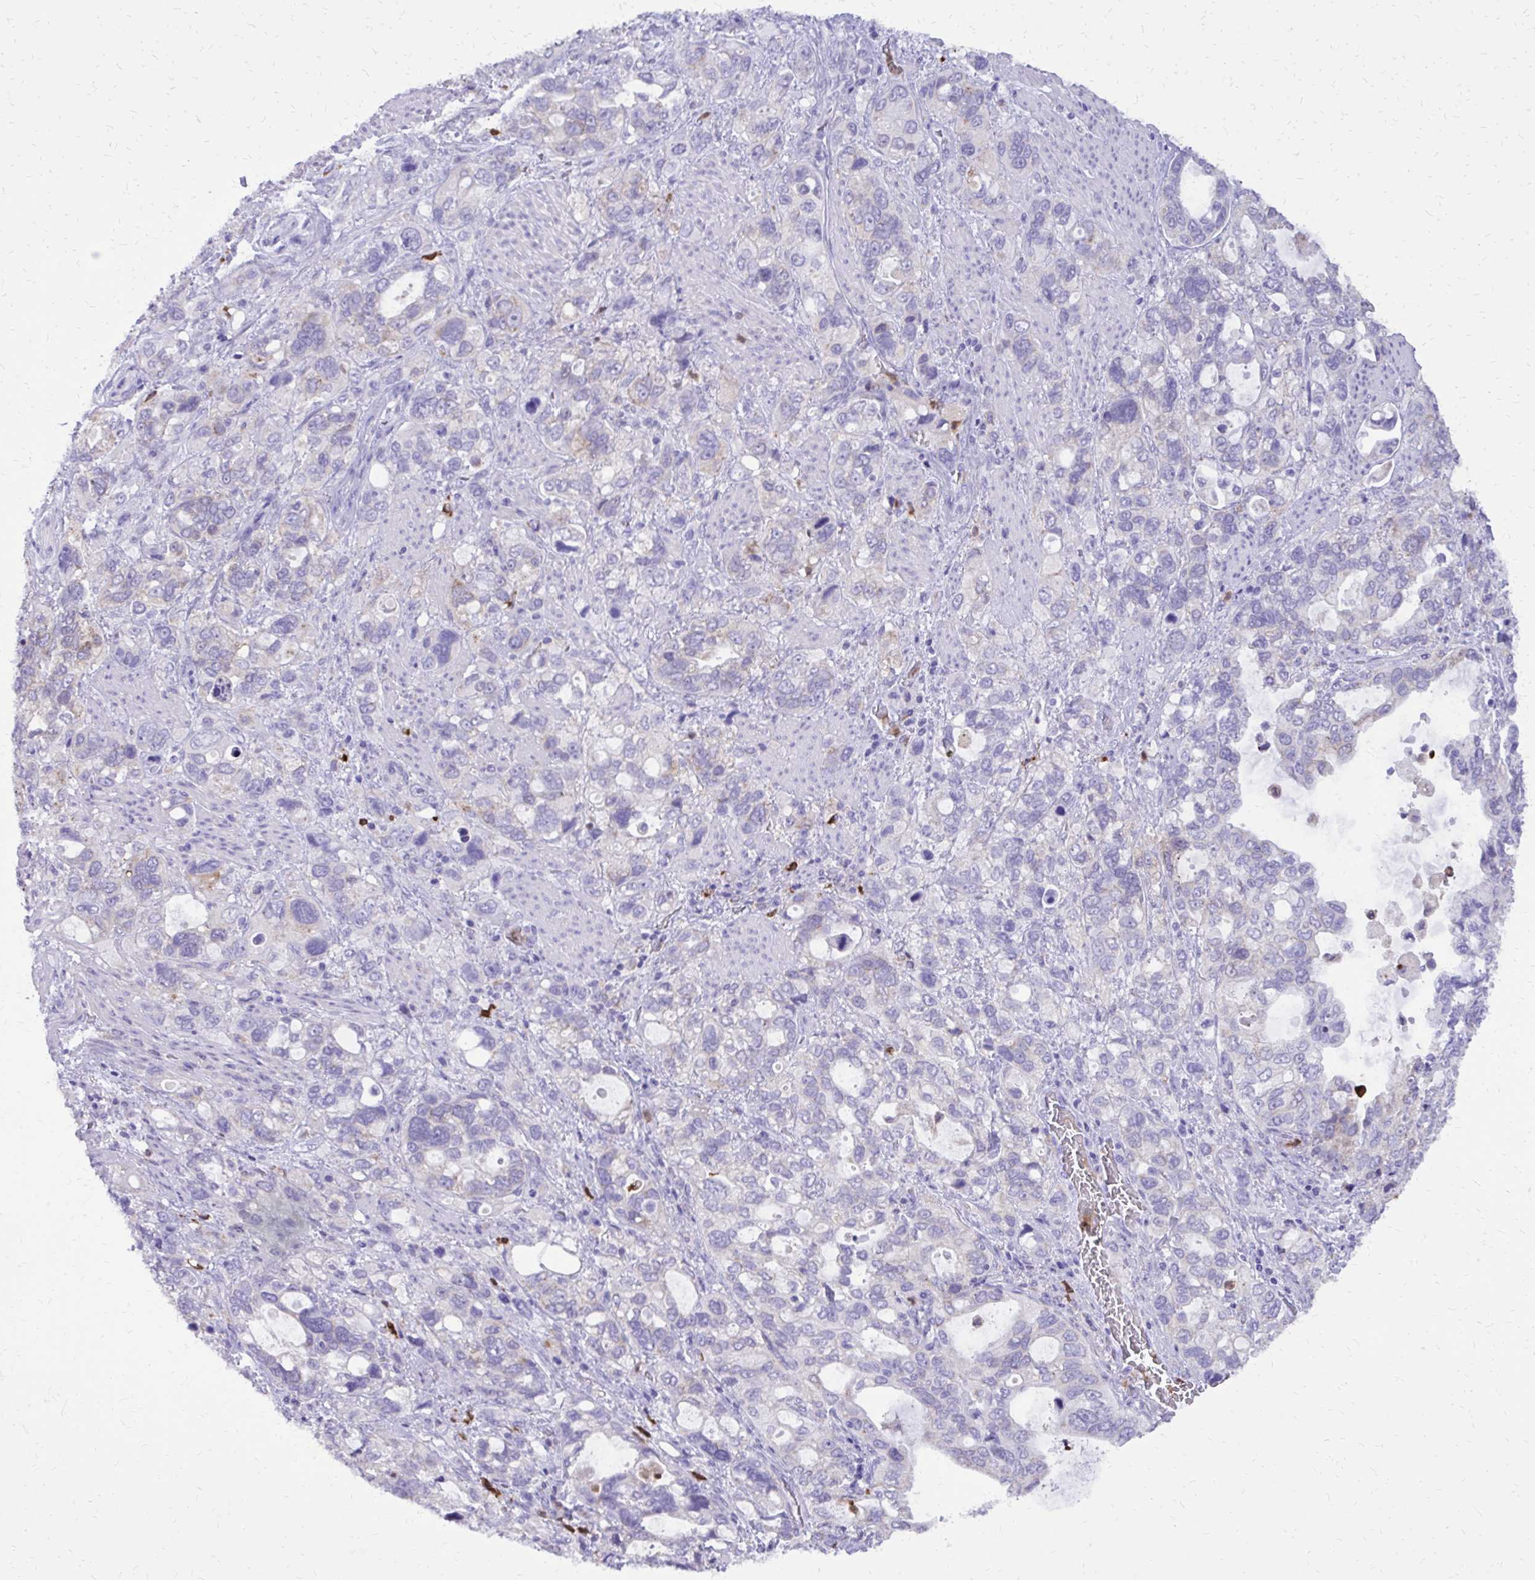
{"staining": {"intensity": "negative", "quantity": "none", "location": "none"}, "tissue": "stomach cancer", "cell_type": "Tumor cells", "image_type": "cancer", "snomed": [{"axis": "morphology", "description": "Adenocarcinoma, NOS"}, {"axis": "topography", "description": "Stomach, upper"}], "caption": "This is an immunohistochemistry (IHC) photomicrograph of adenocarcinoma (stomach). There is no positivity in tumor cells.", "gene": "CAT", "patient": {"sex": "female", "age": 81}}